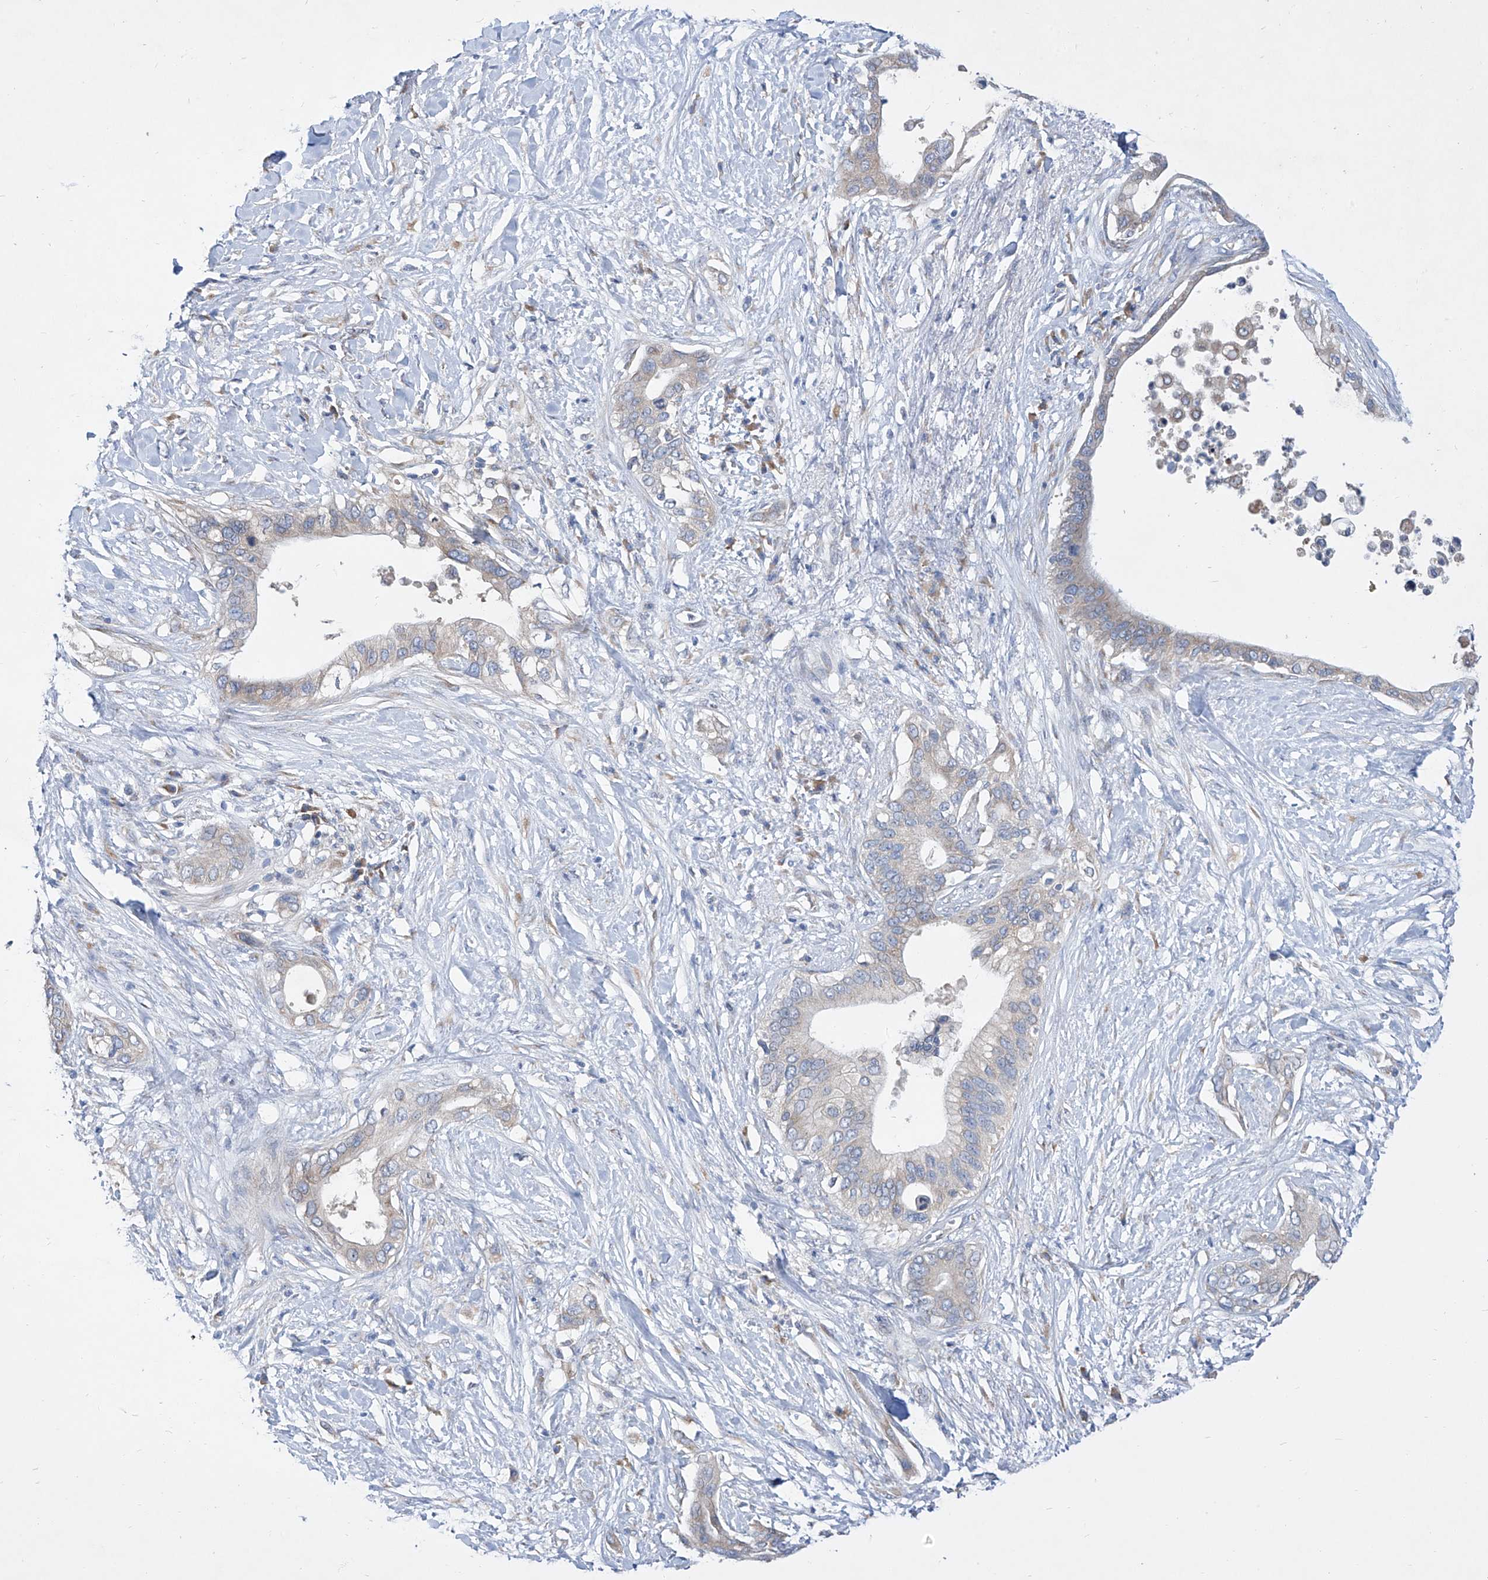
{"staining": {"intensity": "weak", "quantity": "<25%", "location": "cytoplasmic/membranous"}, "tissue": "pancreatic cancer", "cell_type": "Tumor cells", "image_type": "cancer", "snomed": [{"axis": "morphology", "description": "Normal tissue, NOS"}, {"axis": "morphology", "description": "Adenocarcinoma, NOS"}, {"axis": "topography", "description": "Pancreas"}, {"axis": "topography", "description": "Peripheral nerve tissue"}], "caption": "Tumor cells are negative for brown protein staining in pancreatic adenocarcinoma.", "gene": "UFL1", "patient": {"sex": "male", "age": 59}}